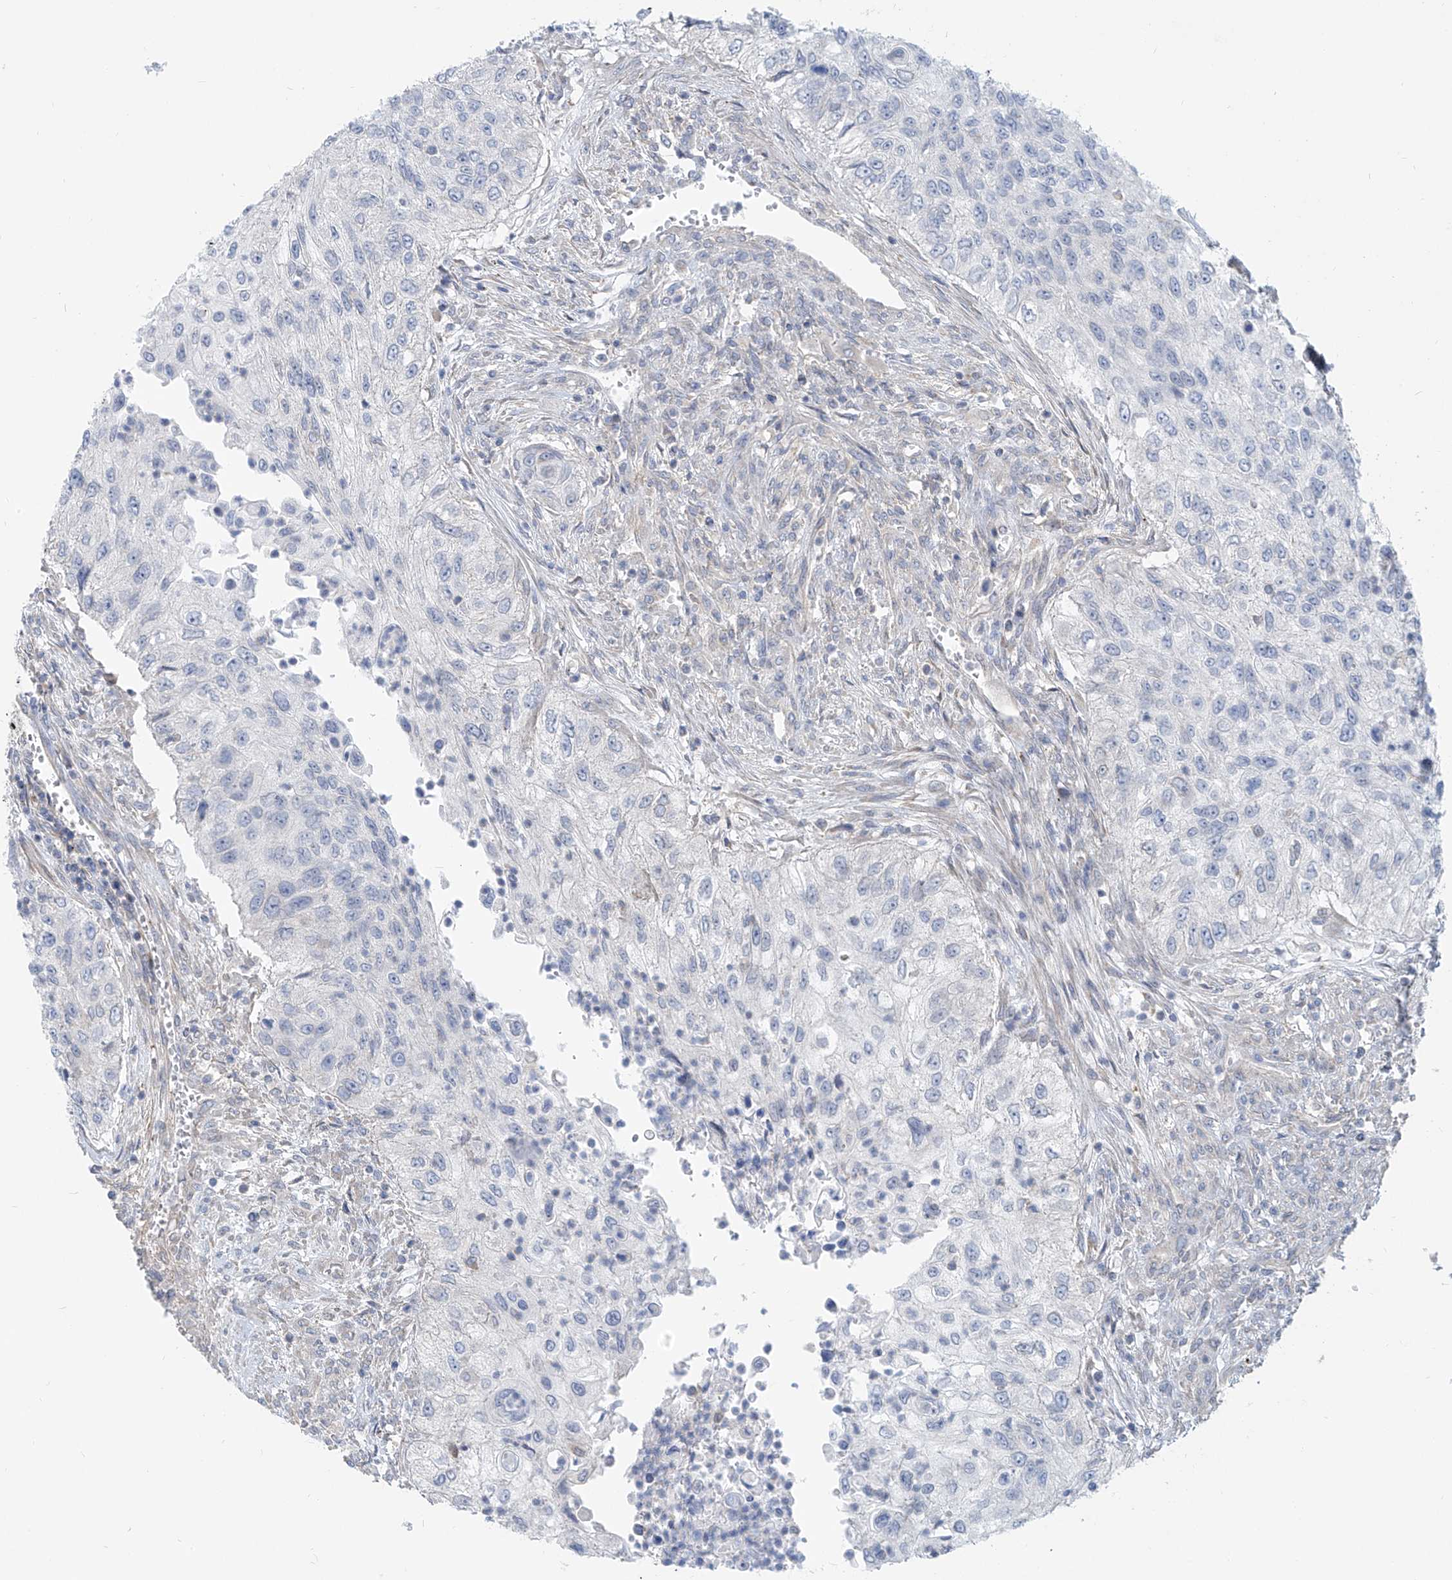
{"staining": {"intensity": "negative", "quantity": "none", "location": "none"}, "tissue": "urothelial cancer", "cell_type": "Tumor cells", "image_type": "cancer", "snomed": [{"axis": "morphology", "description": "Urothelial carcinoma, High grade"}, {"axis": "topography", "description": "Urinary bladder"}], "caption": "An image of urothelial carcinoma (high-grade) stained for a protein reveals no brown staining in tumor cells.", "gene": "KRTAP25-1", "patient": {"sex": "female", "age": 60}}